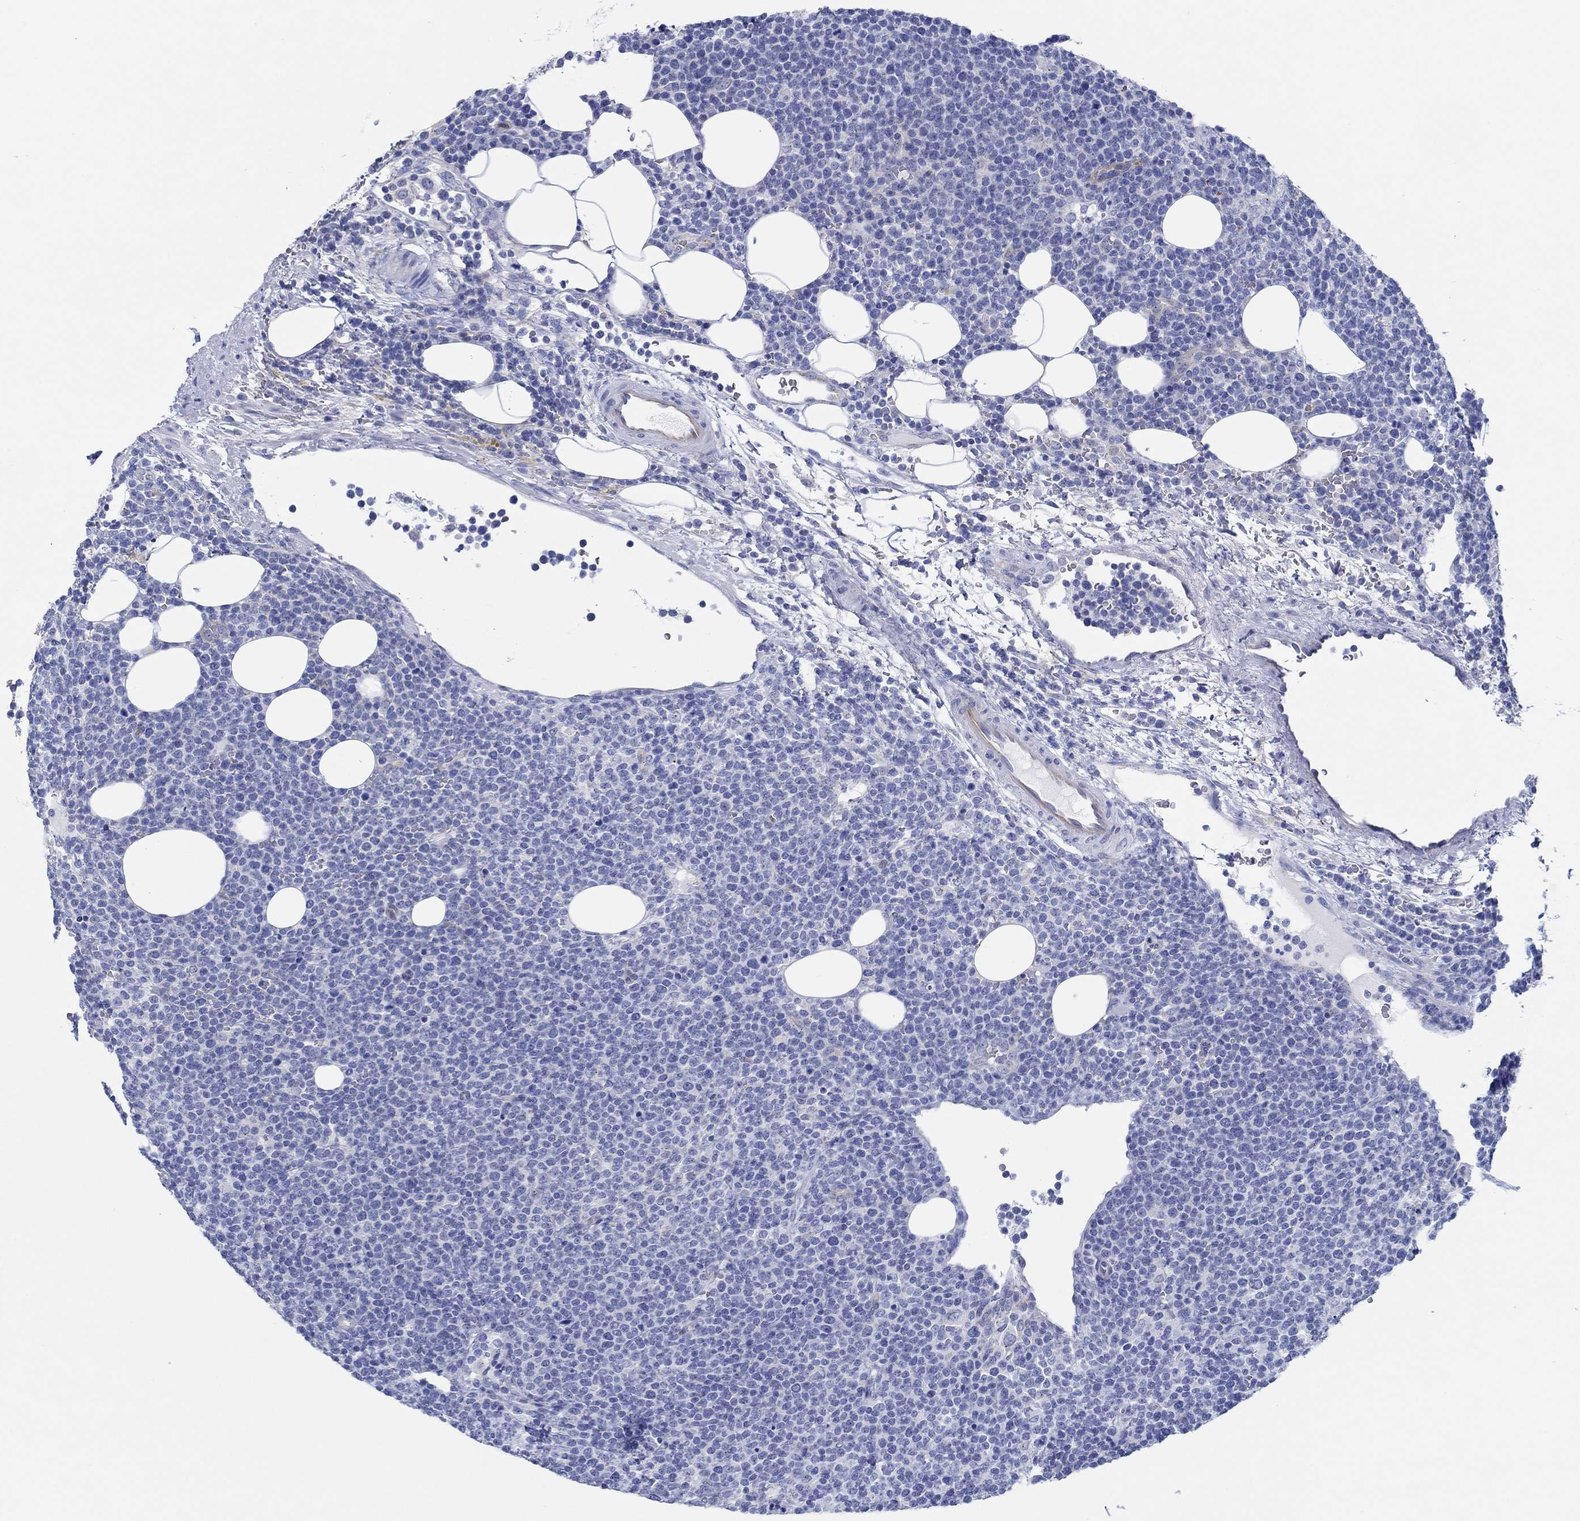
{"staining": {"intensity": "negative", "quantity": "none", "location": "none"}, "tissue": "lymphoma", "cell_type": "Tumor cells", "image_type": "cancer", "snomed": [{"axis": "morphology", "description": "Malignant lymphoma, non-Hodgkin's type, High grade"}, {"axis": "topography", "description": "Lymph node"}], "caption": "Immunohistochemistry (IHC) micrograph of human lymphoma stained for a protein (brown), which exhibits no staining in tumor cells.", "gene": "IGFBP6", "patient": {"sex": "male", "age": 61}}